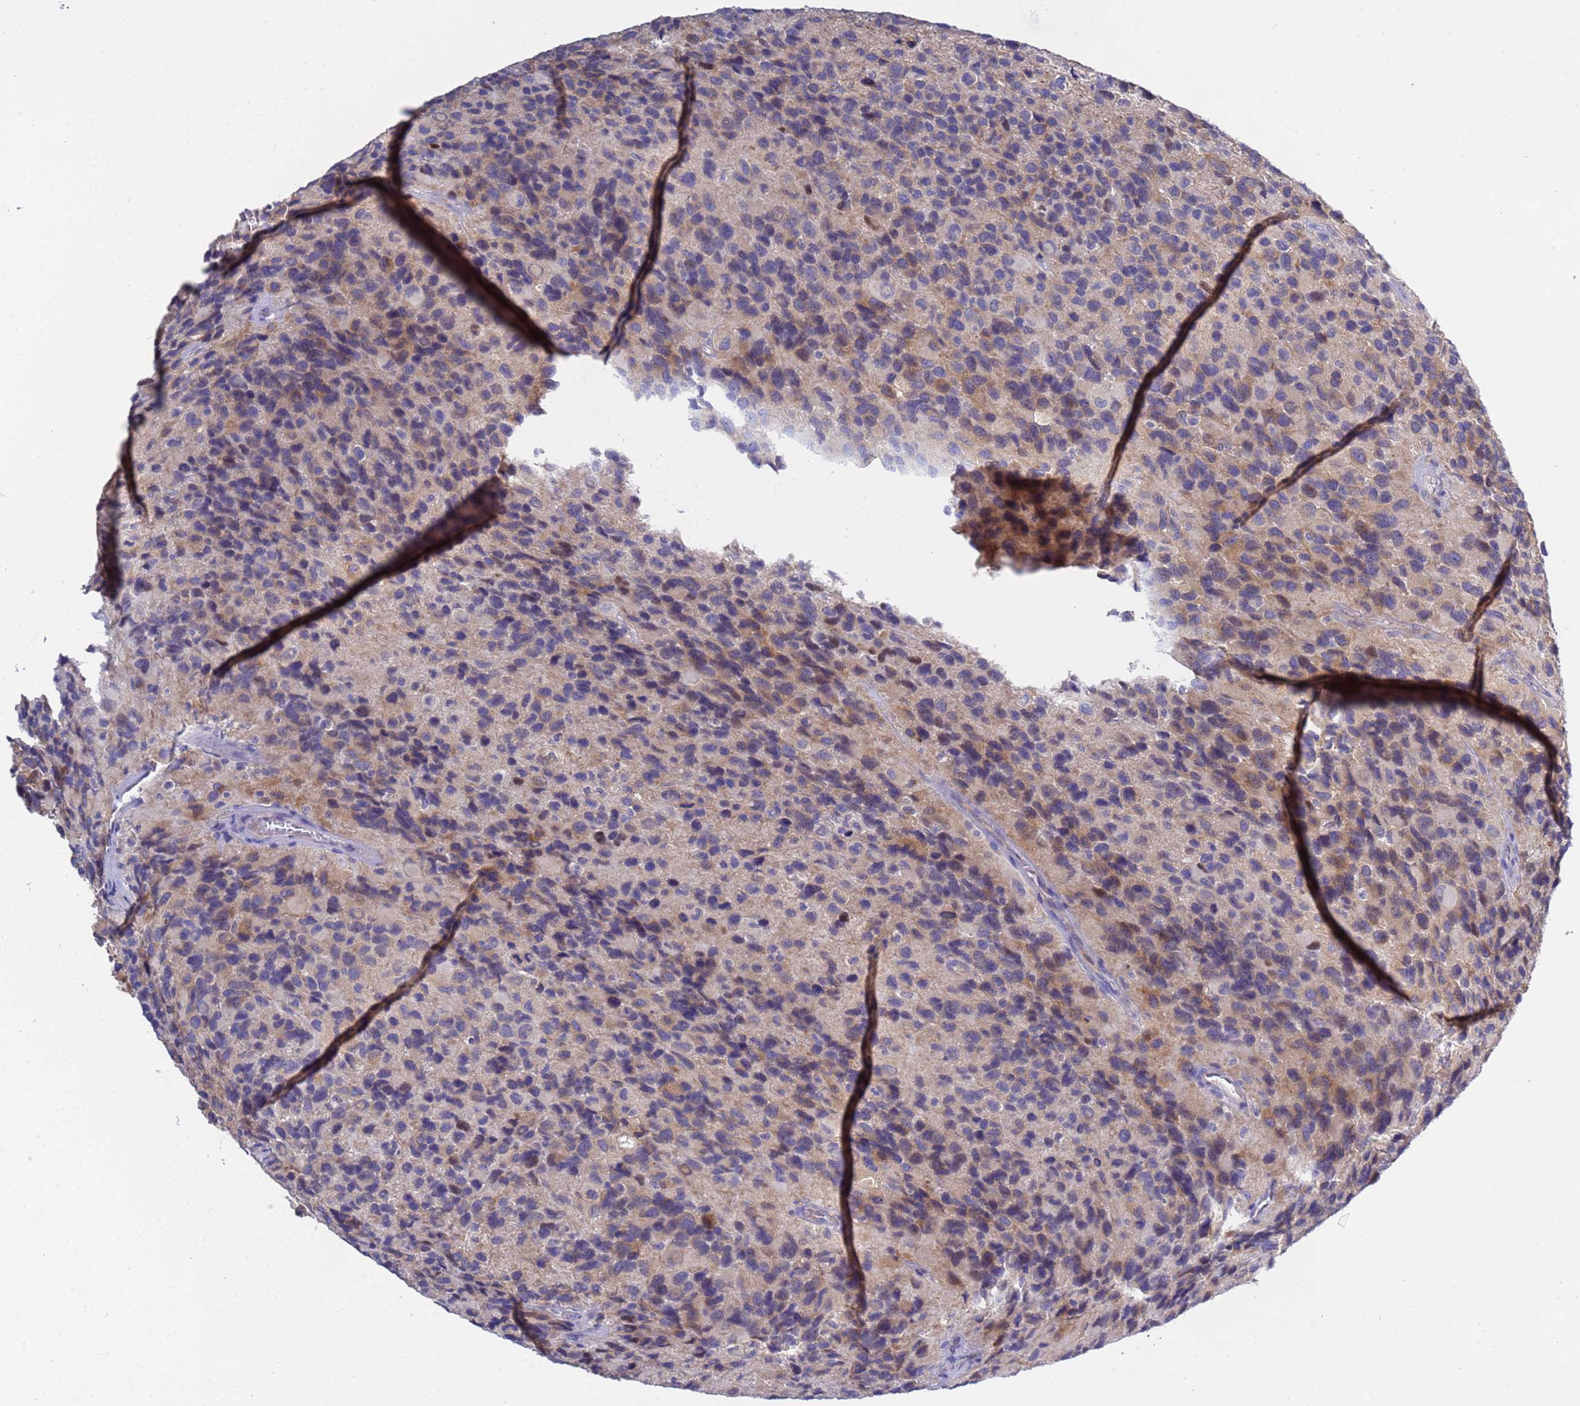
{"staining": {"intensity": "weak", "quantity": "<25%", "location": "cytoplasmic/membranous"}, "tissue": "glioma", "cell_type": "Tumor cells", "image_type": "cancer", "snomed": [{"axis": "morphology", "description": "Glioma, malignant, High grade"}, {"axis": "topography", "description": "Brain"}], "caption": "Human glioma stained for a protein using immunohistochemistry (IHC) displays no expression in tumor cells.", "gene": "RC3H2", "patient": {"sex": "male", "age": 77}}